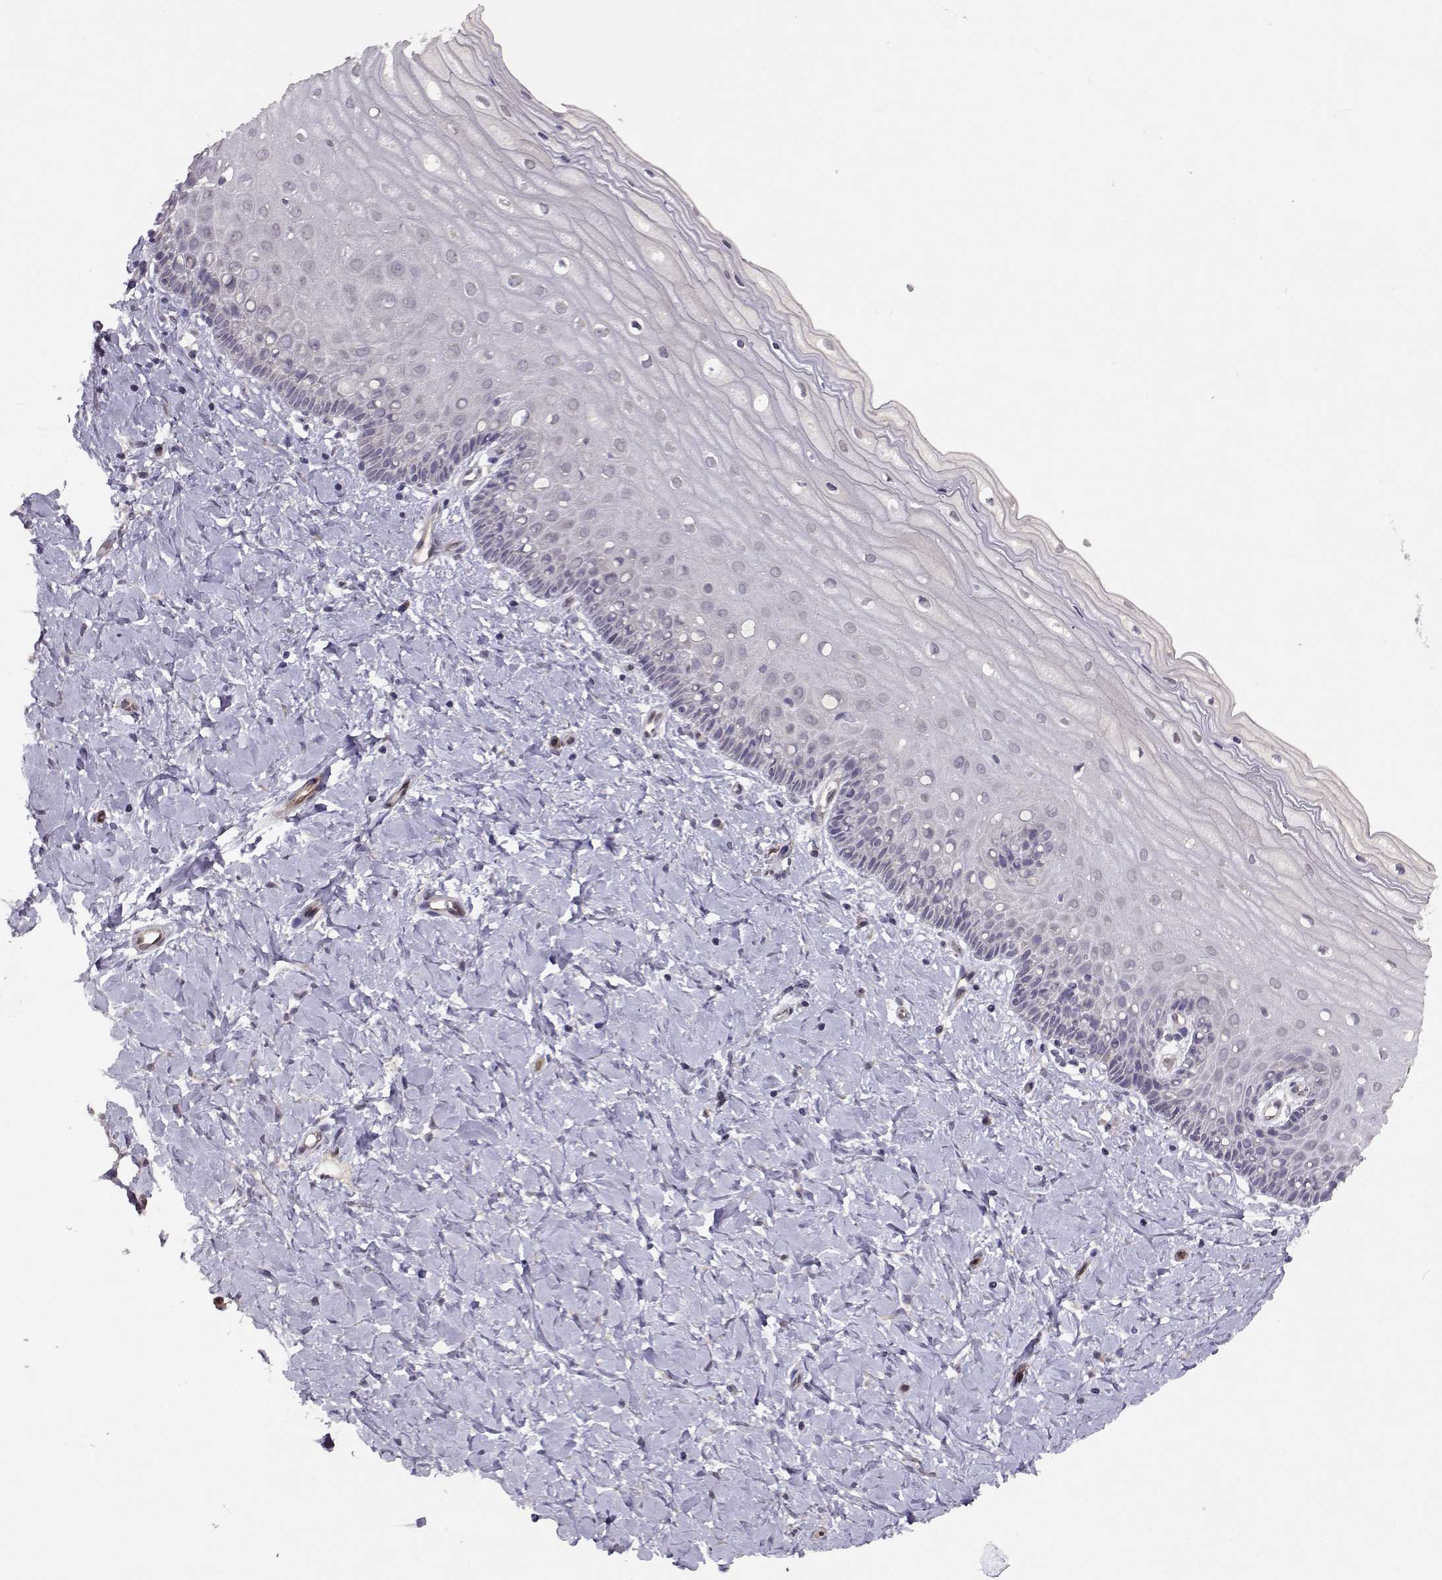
{"staining": {"intensity": "negative", "quantity": "none", "location": "none"}, "tissue": "cervix", "cell_type": "Glandular cells", "image_type": "normal", "snomed": [{"axis": "morphology", "description": "Normal tissue, NOS"}, {"axis": "topography", "description": "Cervix"}], "caption": "Immunohistochemical staining of unremarkable human cervix reveals no significant expression in glandular cells. Brightfield microscopy of immunohistochemistry (IHC) stained with DAB (3,3'-diaminobenzidine) (brown) and hematoxylin (blue), captured at high magnification.", "gene": "BMX", "patient": {"sex": "female", "age": 37}}